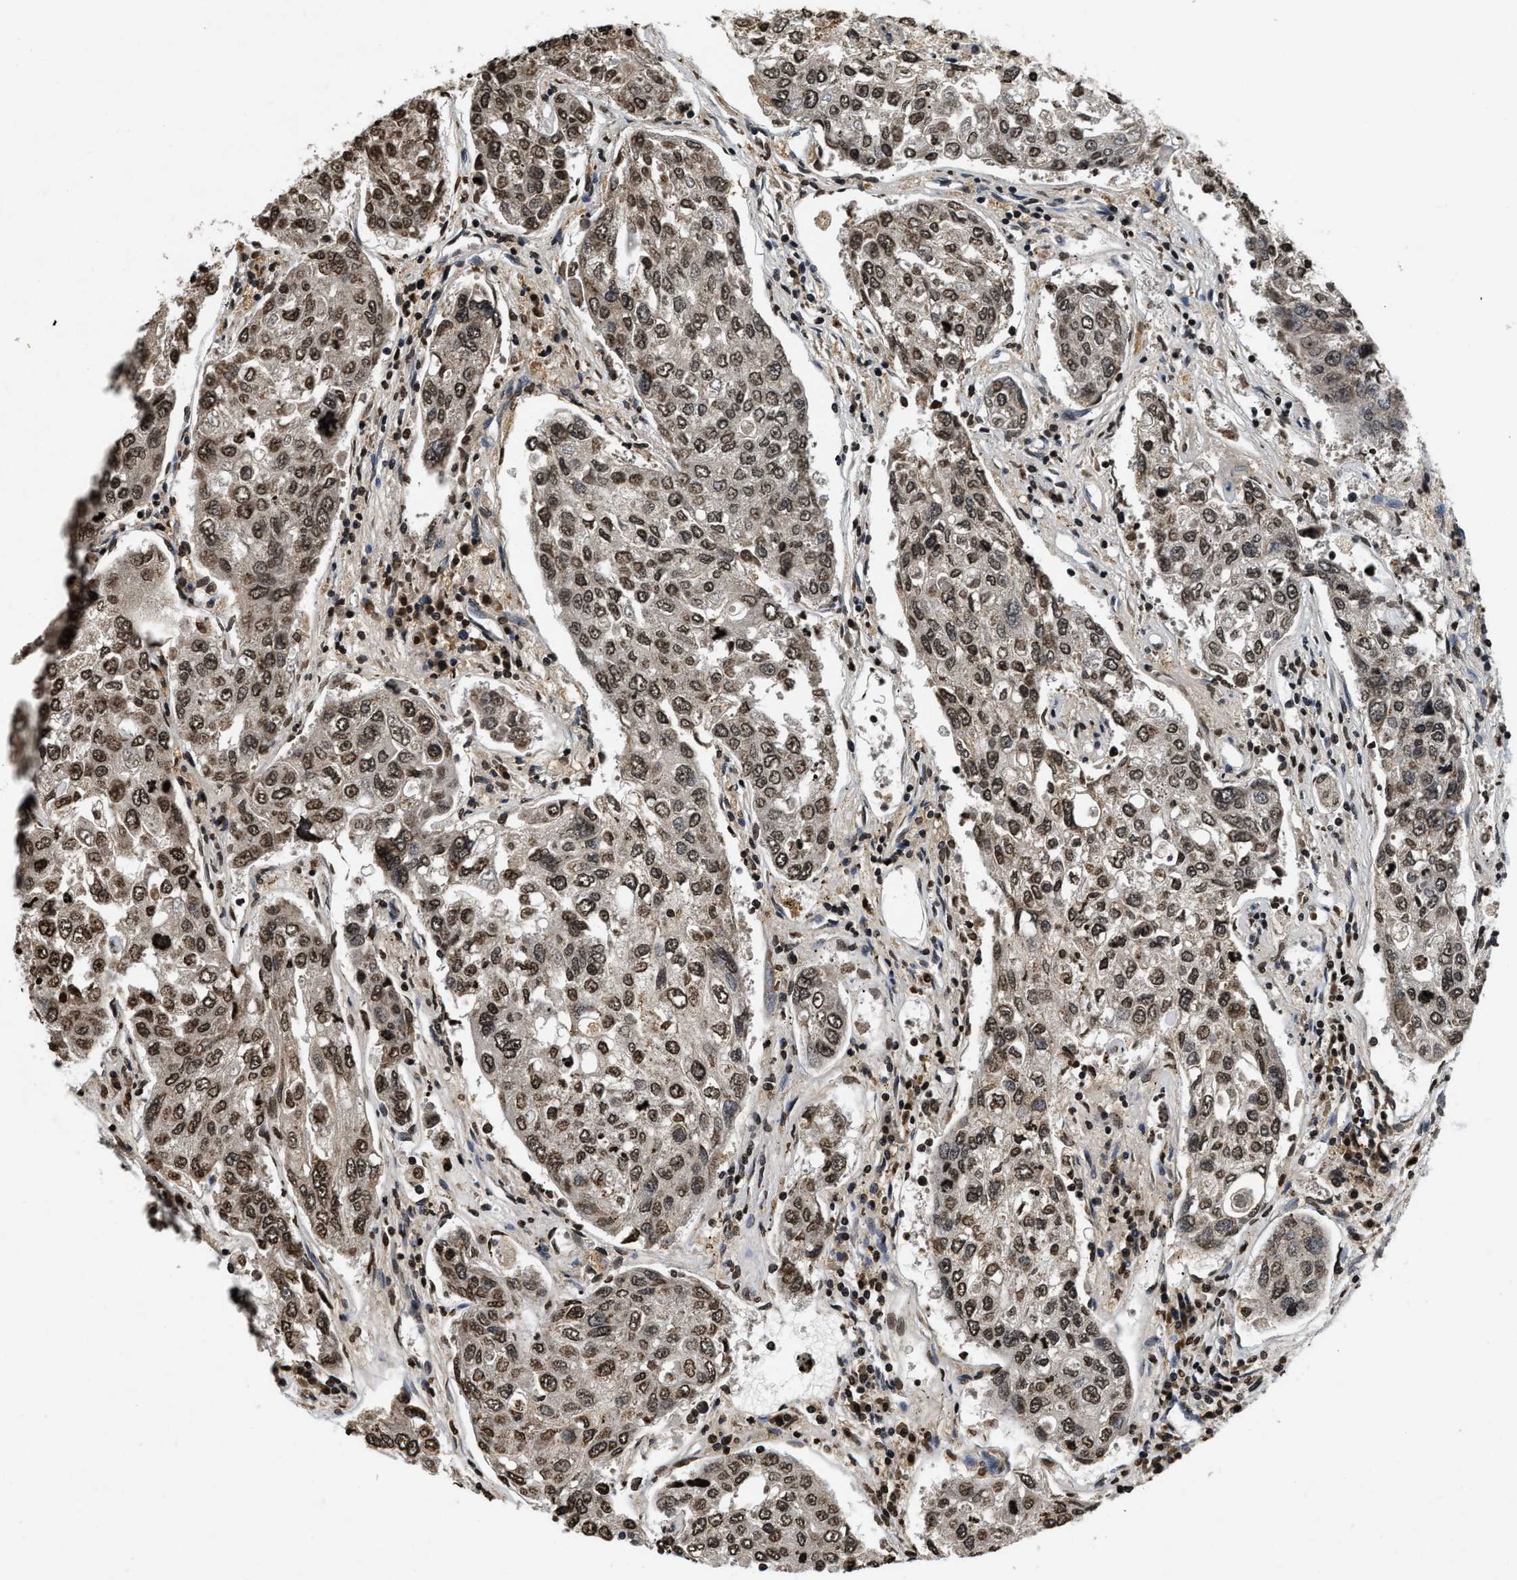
{"staining": {"intensity": "weak", "quantity": ">75%", "location": "cytoplasmic/membranous,nuclear"}, "tissue": "urothelial cancer", "cell_type": "Tumor cells", "image_type": "cancer", "snomed": [{"axis": "morphology", "description": "Urothelial carcinoma, High grade"}, {"axis": "topography", "description": "Lymph node"}, {"axis": "topography", "description": "Urinary bladder"}], "caption": "A low amount of weak cytoplasmic/membranous and nuclear expression is appreciated in about >75% of tumor cells in high-grade urothelial carcinoma tissue.", "gene": "DNASE1L3", "patient": {"sex": "male", "age": 51}}